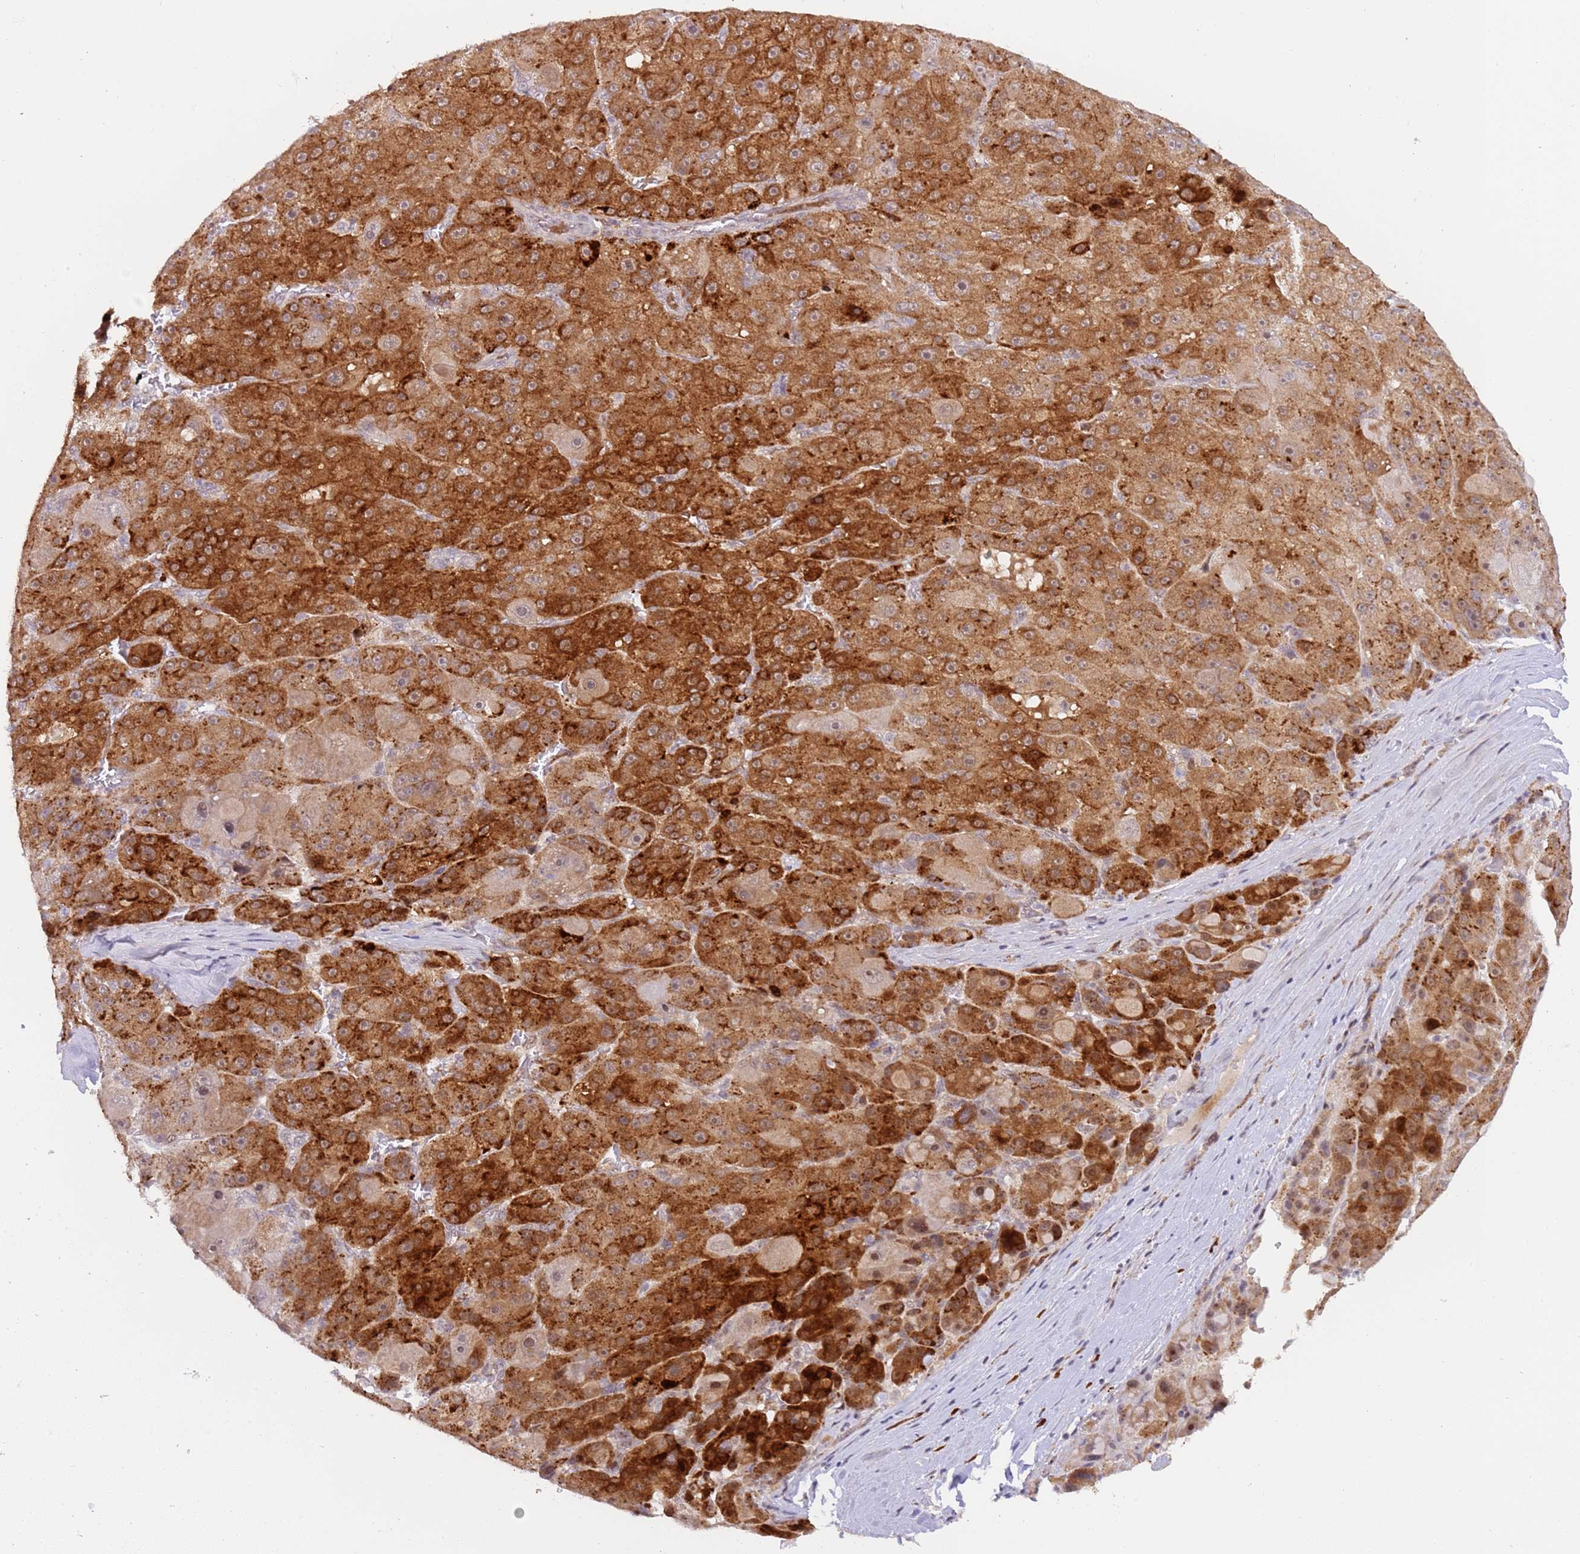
{"staining": {"intensity": "strong", "quantity": ">75%", "location": "cytoplasmic/membranous"}, "tissue": "liver cancer", "cell_type": "Tumor cells", "image_type": "cancer", "snomed": [{"axis": "morphology", "description": "Carcinoma, Hepatocellular, NOS"}, {"axis": "topography", "description": "Liver"}], "caption": "A high-resolution image shows immunohistochemistry staining of liver hepatocellular carcinoma, which exhibits strong cytoplasmic/membranous staining in approximately >75% of tumor cells.", "gene": "LGALSL", "patient": {"sex": "male", "age": 76}}